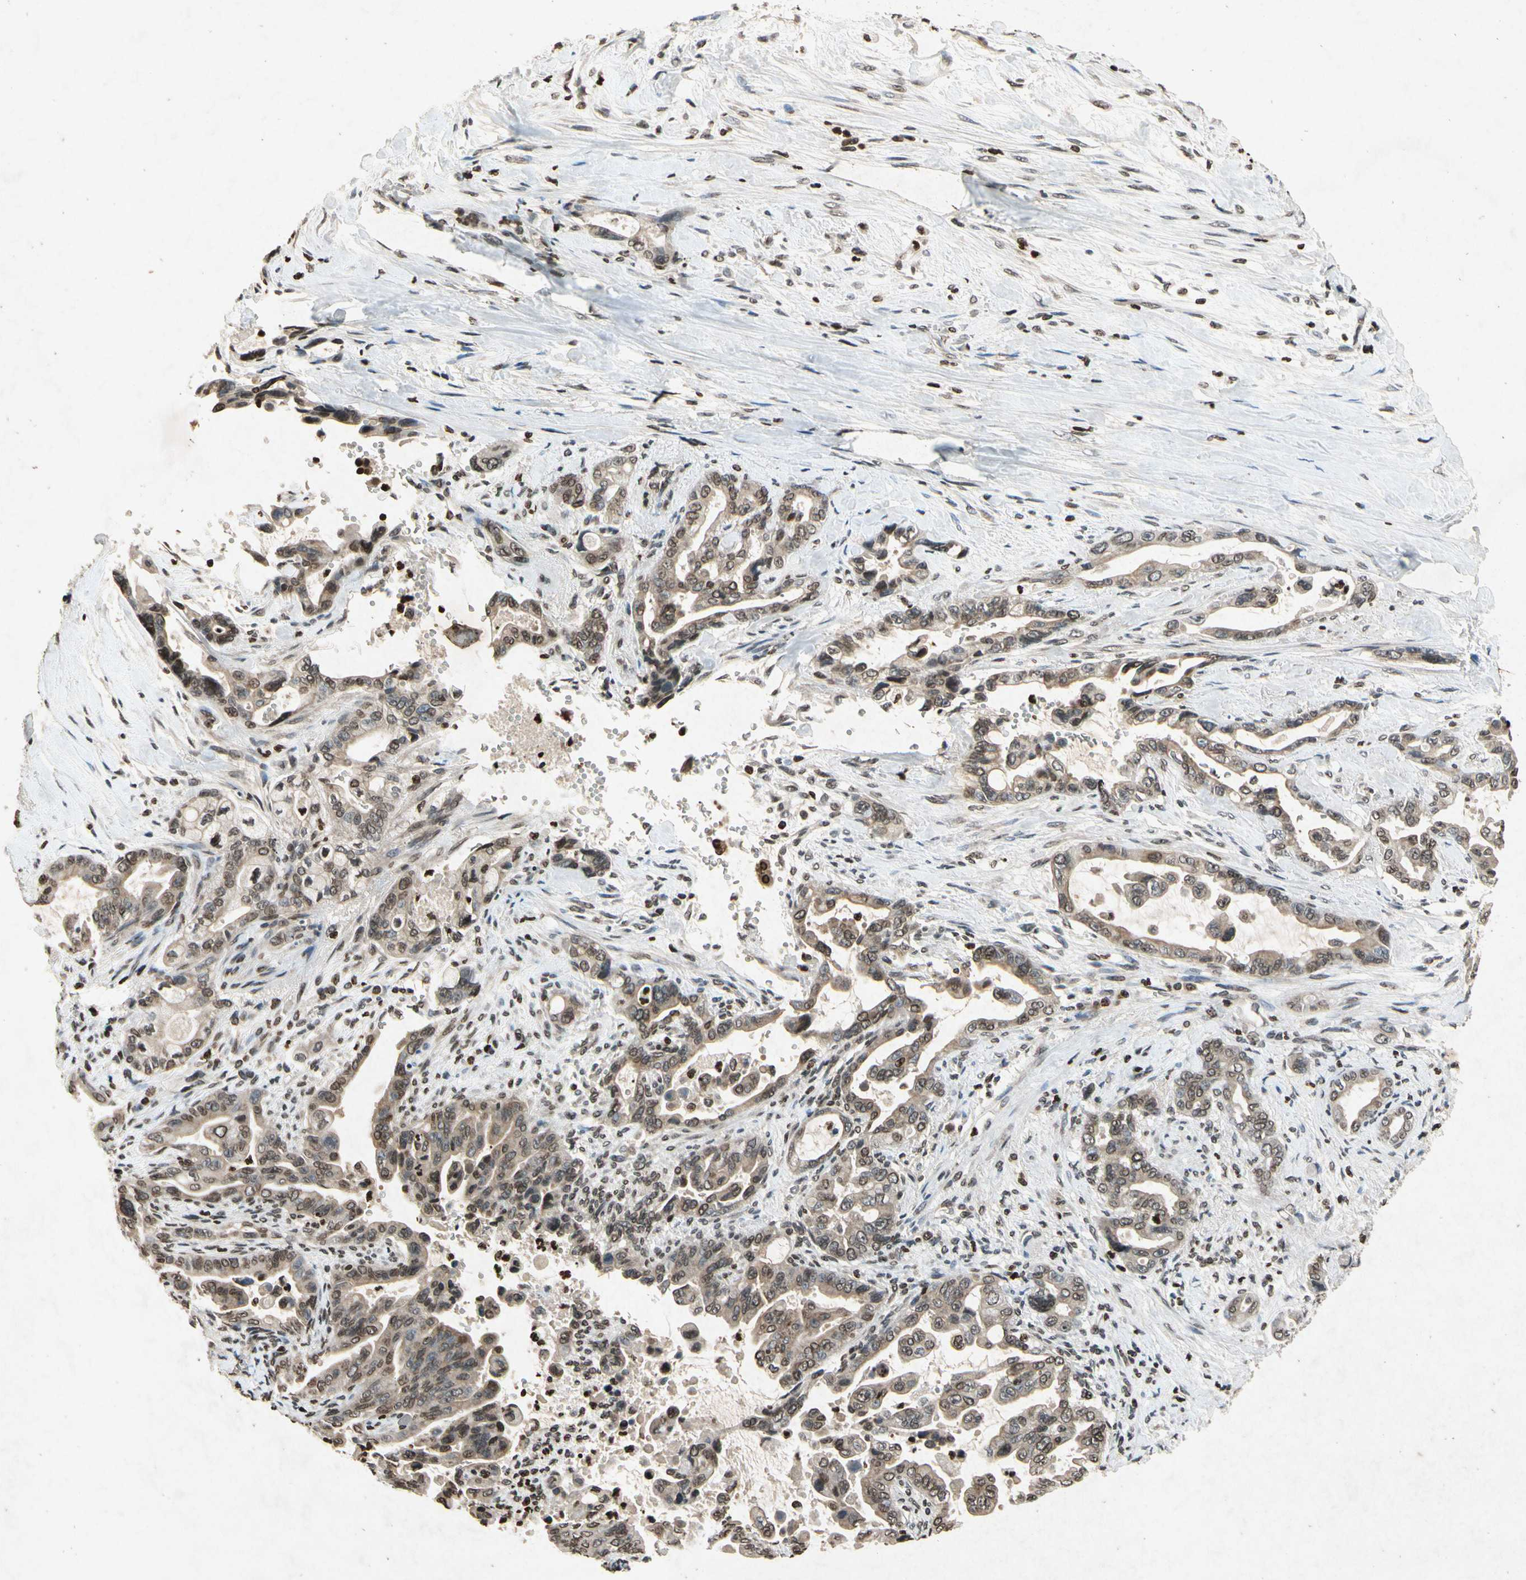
{"staining": {"intensity": "weak", "quantity": "25%-75%", "location": "cytoplasmic/membranous,nuclear"}, "tissue": "pancreatic cancer", "cell_type": "Tumor cells", "image_type": "cancer", "snomed": [{"axis": "morphology", "description": "Adenocarcinoma, NOS"}, {"axis": "topography", "description": "Pancreas"}], "caption": "DAB (3,3'-diaminobenzidine) immunohistochemical staining of human pancreatic cancer displays weak cytoplasmic/membranous and nuclear protein expression in about 25%-75% of tumor cells. The staining is performed using DAB (3,3'-diaminobenzidine) brown chromogen to label protein expression. The nuclei are counter-stained blue using hematoxylin.", "gene": "HOXB3", "patient": {"sex": "male", "age": 70}}